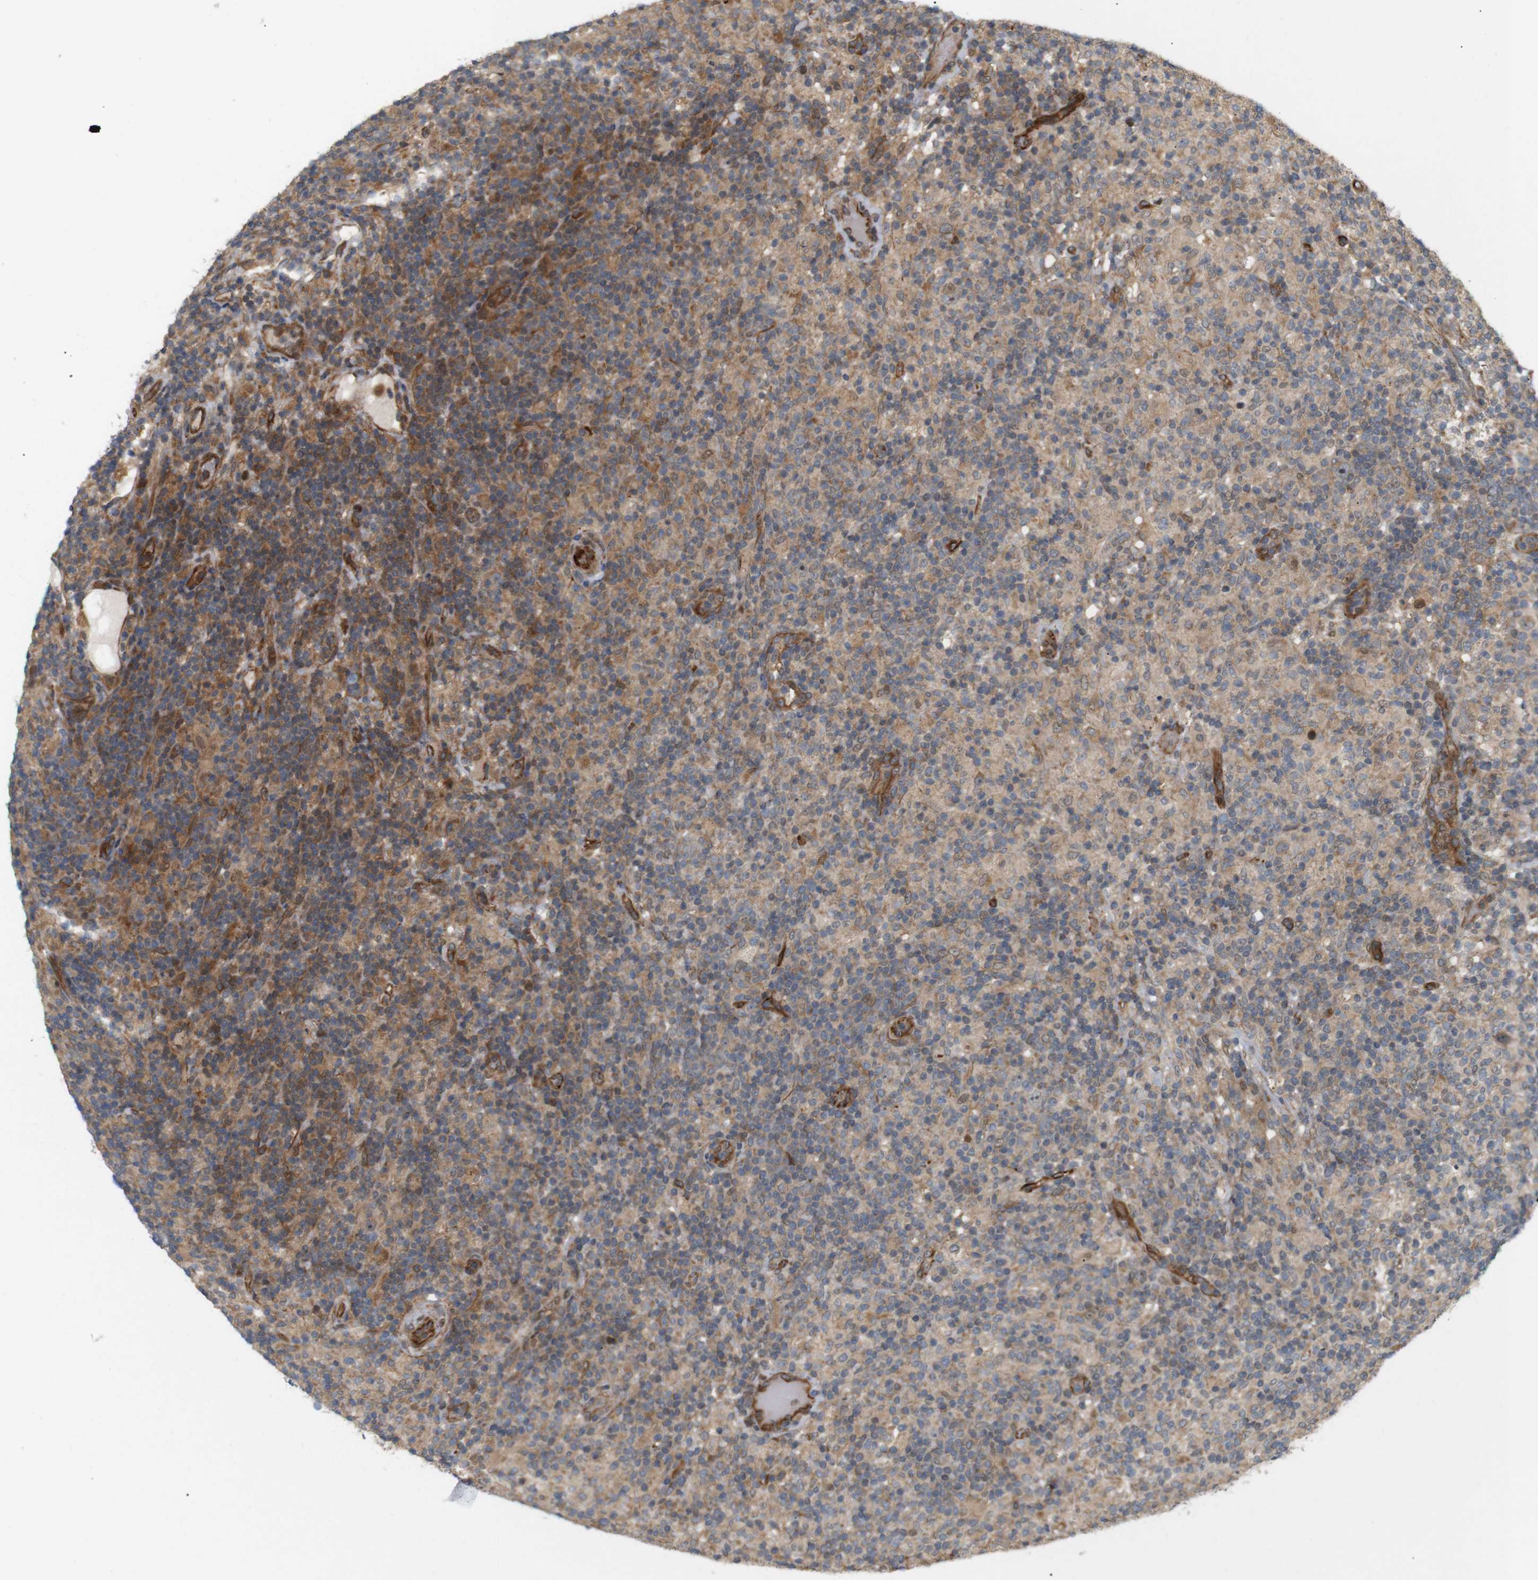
{"staining": {"intensity": "weak", "quantity": "25%-75%", "location": "cytoplasmic/membranous"}, "tissue": "lymphoma", "cell_type": "Tumor cells", "image_type": "cancer", "snomed": [{"axis": "morphology", "description": "Hodgkin's disease, NOS"}, {"axis": "topography", "description": "Lymph node"}], "caption": "Hodgkin's disease stained with DAB immunohistochemistry exhibits low levels of weak cytoplasmic/membranous staining in about 25%-75% of tumor cells.", "gene": "RPTOR", "patient": {"sex": "male", "age": 70}}